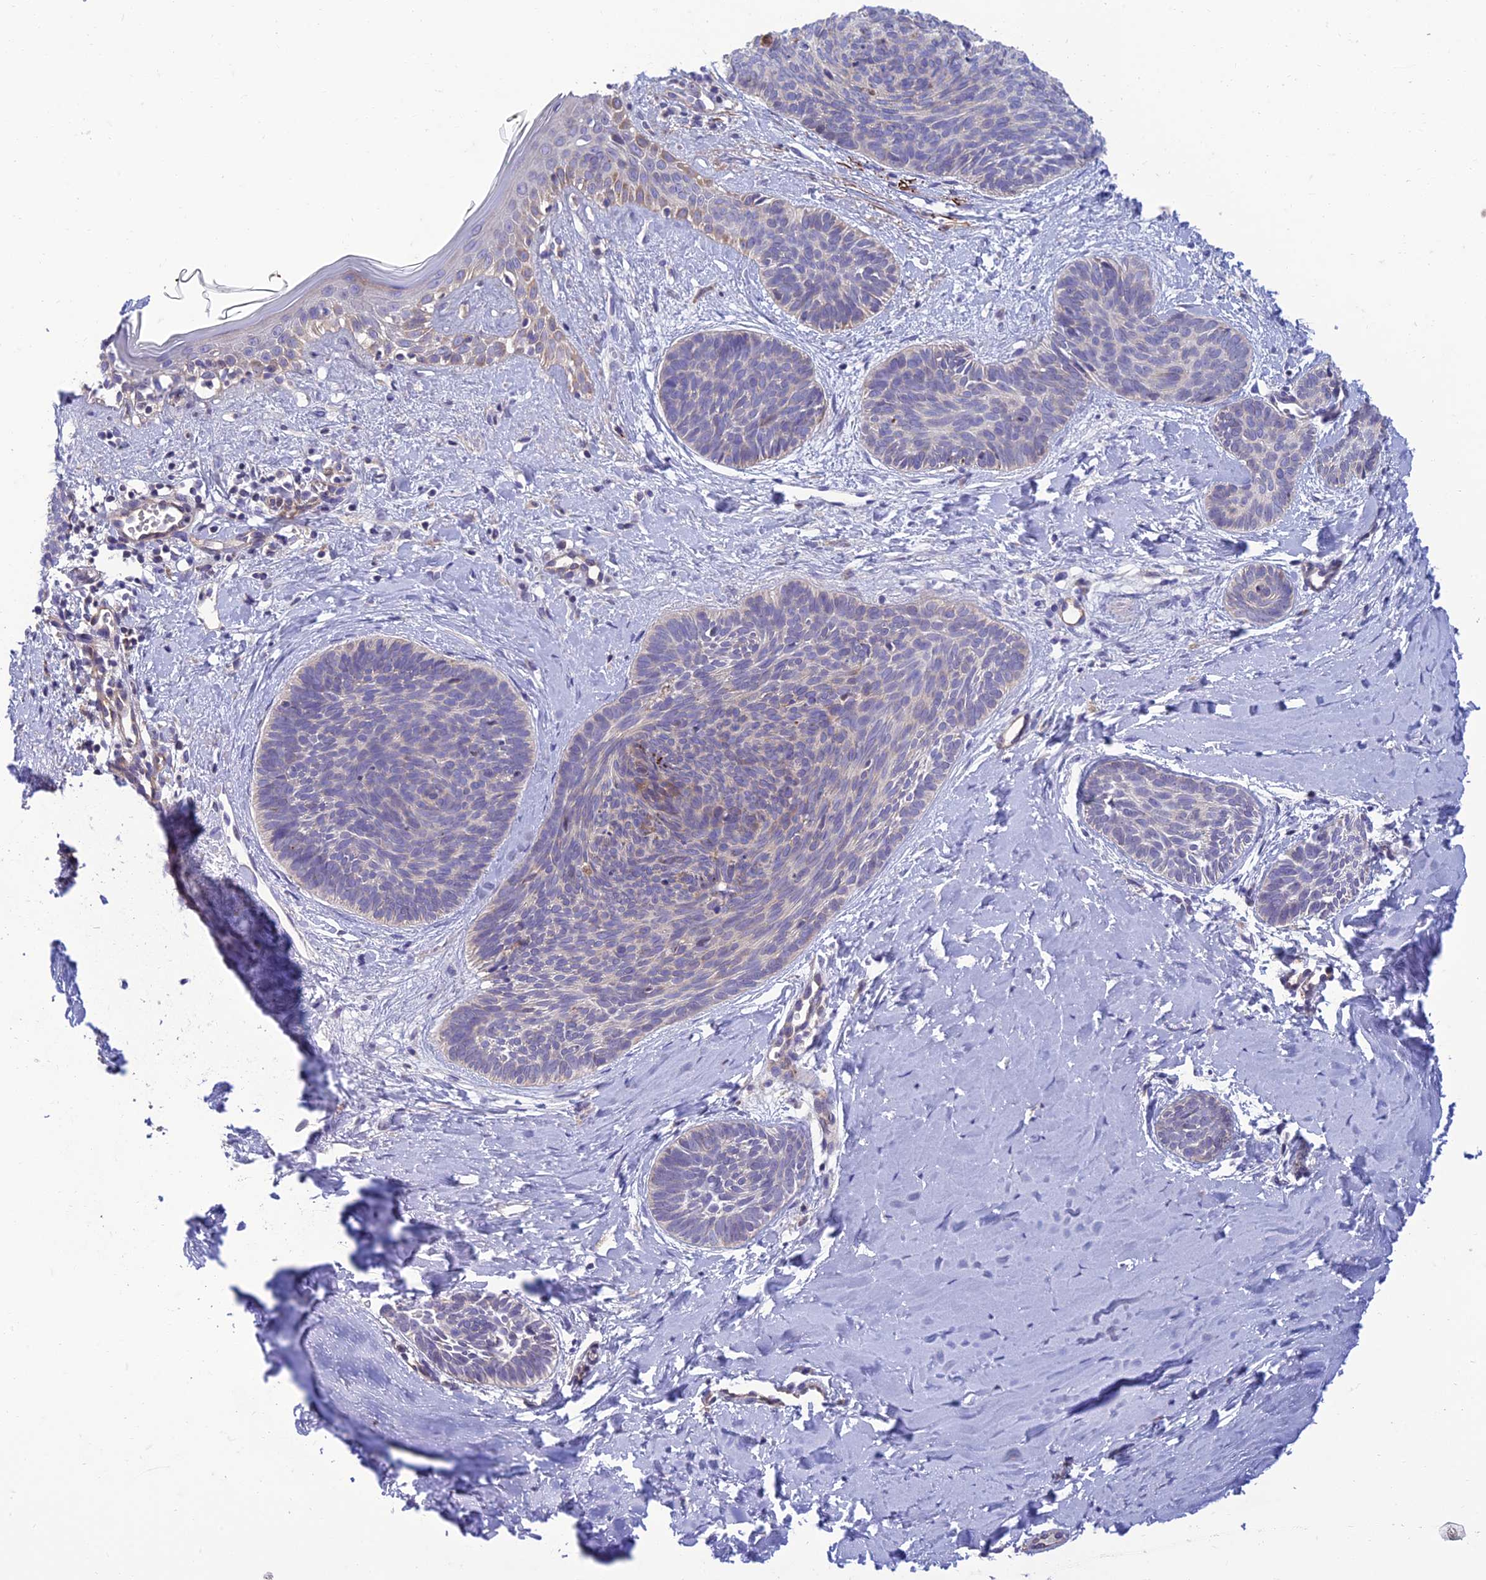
{"staining": {"intensity": "moderate", "quantity": "<25%", "location": "cytoplasmic/membranous"}, "tissue": "skin cancer", "cell_type": "Tumor cells", "image_type": "cancer", "snomed": [{"axis": "morphology", "description": "Basal cell carcinoma"}, {"axis": "topography", "description": "Skin"}], "caption": "Tumor cells reveal low levels of moderate cytoplasmic/membranous expression in approximately <25% of cells in human skin cancer. Using DAB (3,3'-diaminobenzidine) (brown) and hematoxylin (blue) stains, captured at high magnification using brightfield microscopy.", "gene": "IRAK3", "patient": {"sex": "female", "age": 81}}